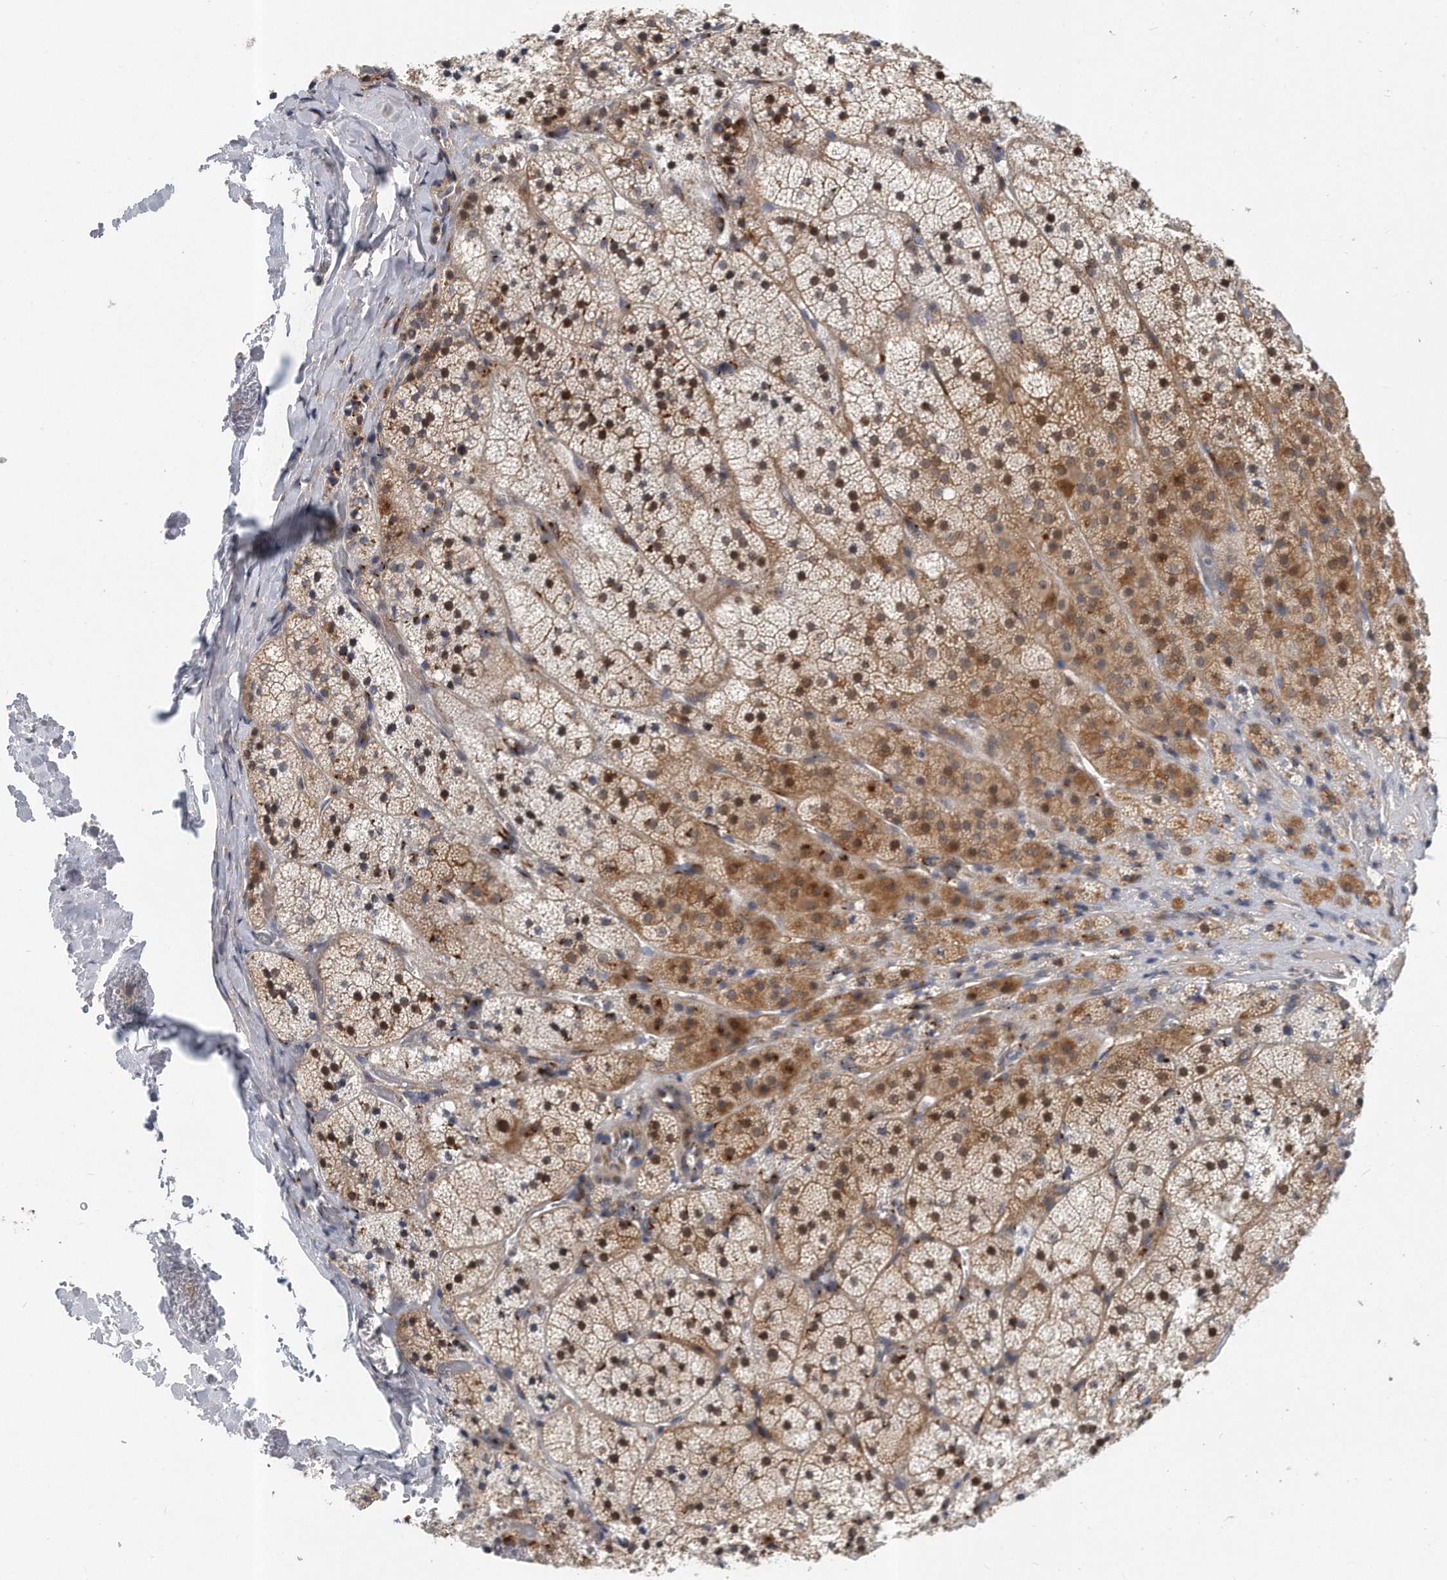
{"staining": {"intensity": "moderate", "quantity": ">75%", "location": "cytoplasmic/membranous,nuclear"}, "tissue": "adrenal gland", "cell_type": "Glandular cells", "image_type": "normal", "snomed": [{"axis": "morphology", "description": "Normal tissue, NOS"}, {"axis": "topography", "description": "Adrenal gland"}], "caption": "DAB (3,3'-diaminobenzidine) immunohistochemical staining of normal adrenal gland reveals moderate cytoplasmic/membranous,nuclear protein expression in about >75% of glandular cells. (DAB = brown stain, brightfield microscopy at high magnification).", "gene": "PCDH8", "patient": {"sex": "female", "age": 44}}